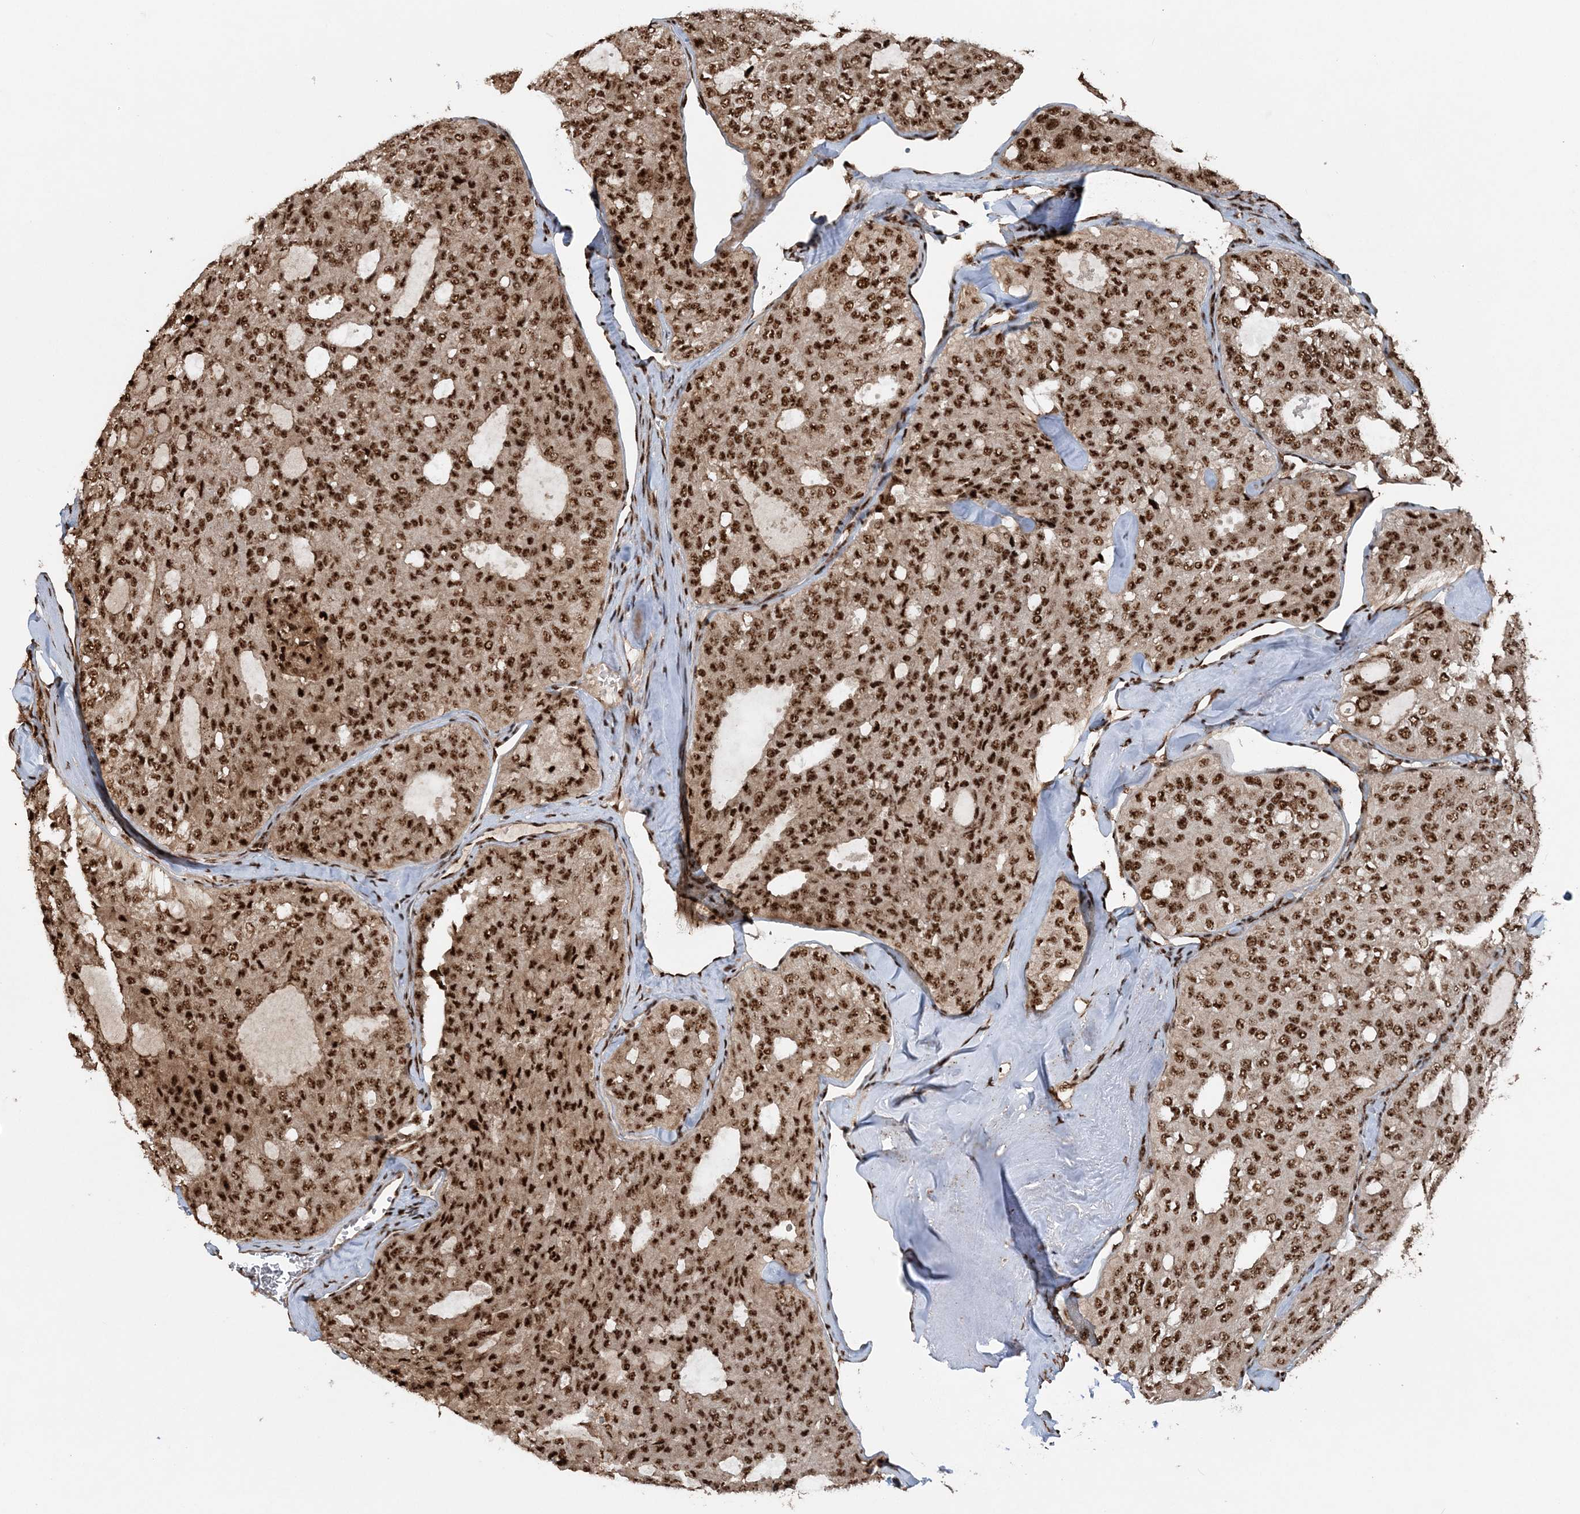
{"staining": {"intensity": "strong", "quantity": ">75%", "location": "nuclear"}, "tissue": "thyroid cancer", "cell_type": "Tumor cells", "image_type": "cancer", "snomed": [{"axis": "morphology", "description": "Follicular adenoma carcinoma, NOS"}, {"axis": "topography", "description": "Thyroid gland"}], "caption": "Immunohistochemical staining of thyroid cancer demonstrates strong nuclear protein staining in approximately >75% of tumor cells.", "gene": "EXOSC8", "patient": {"sex": "male", "age": 75}}